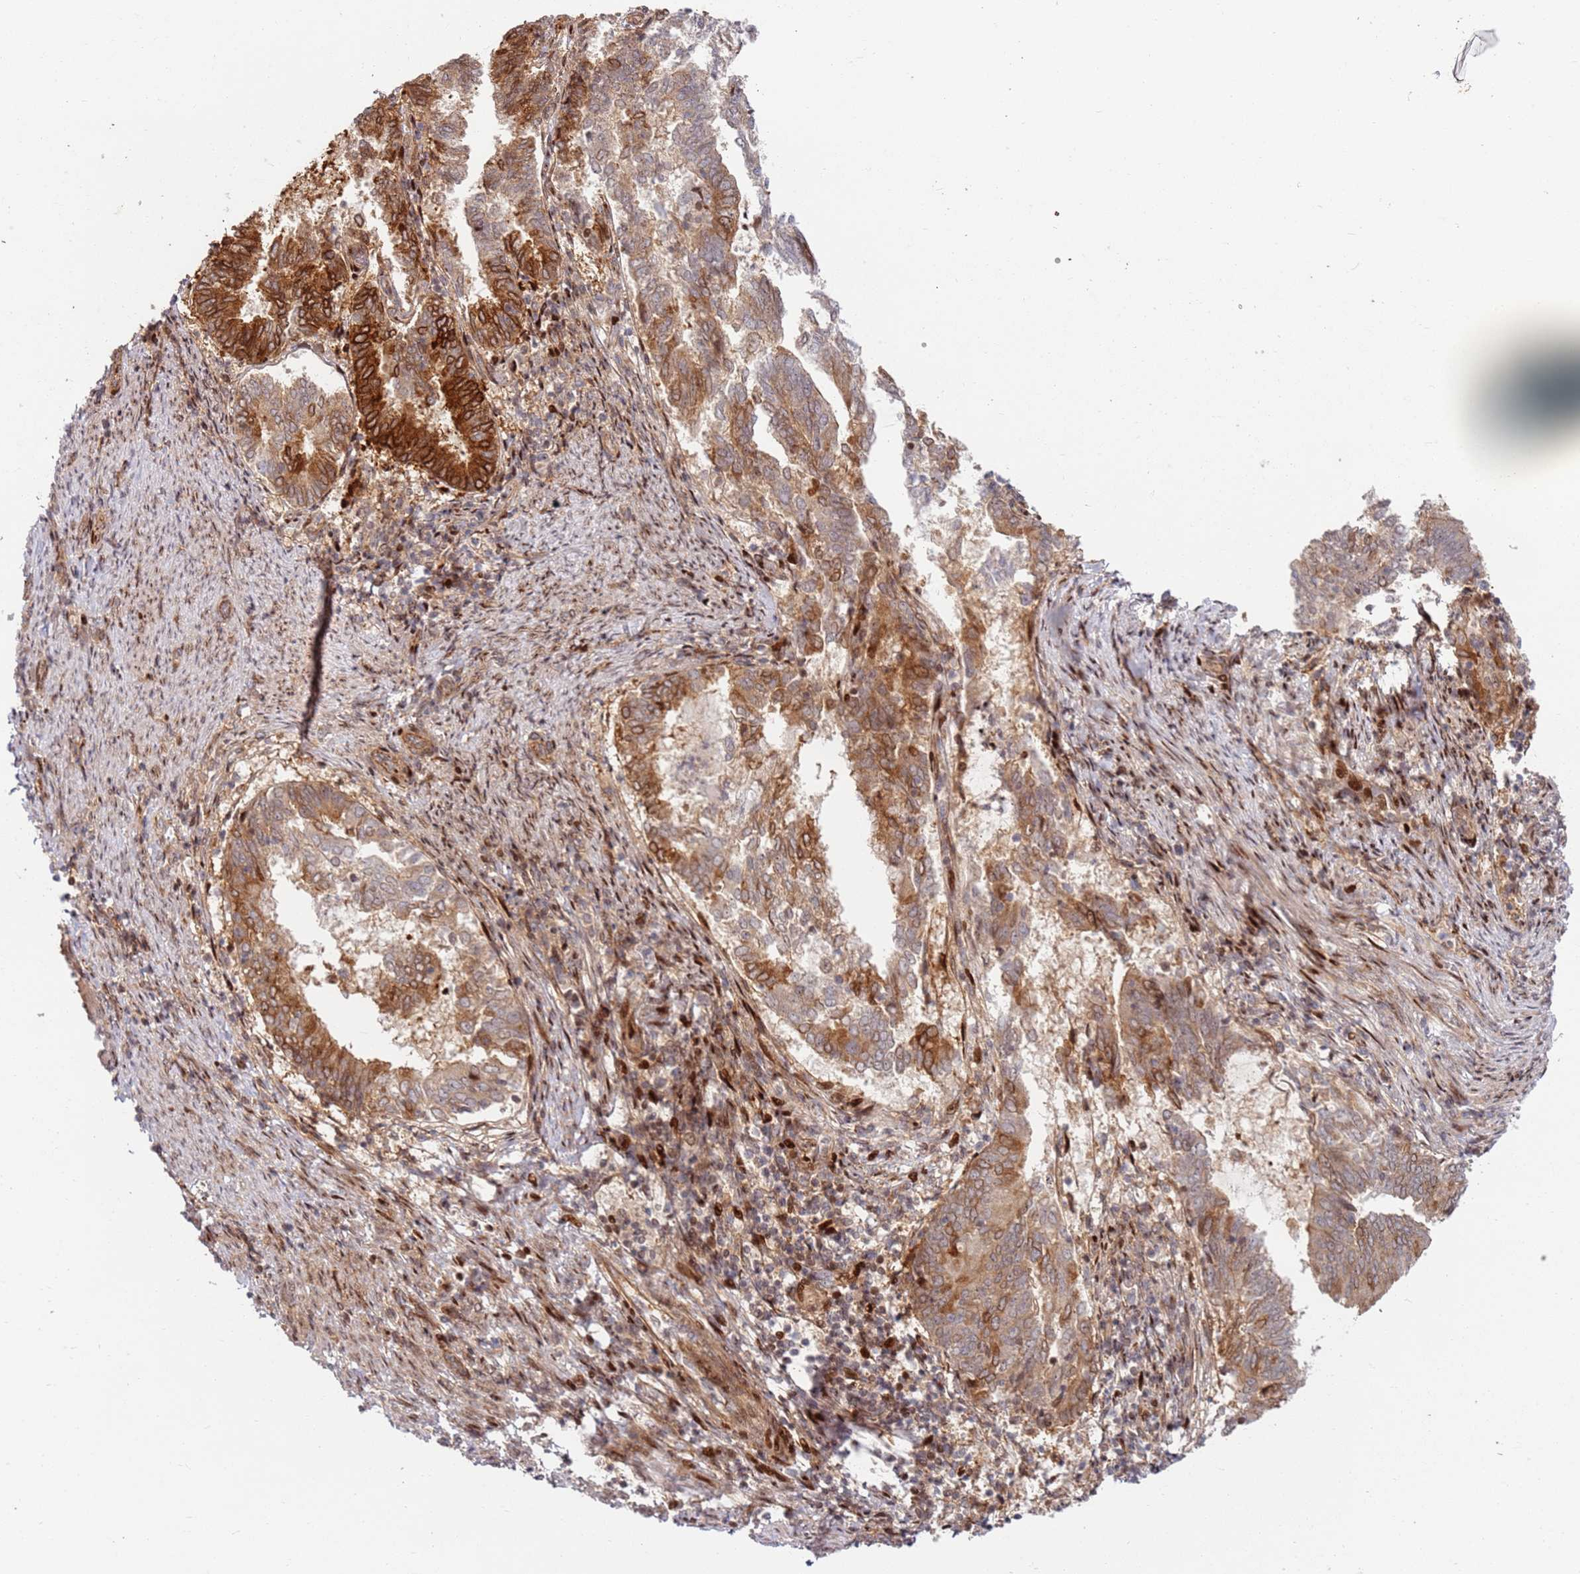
{"staining": {"intensity": "strong", "quantity": "25%-75%", "location": "cytoplasmic/membranous"}, "tissue": "endometrial cancer", "cell_type": "Tumor cells", "image_type": "cancer", "snomed": [{"axis": "morphology", "description": "Adenocarcinoma, NOS"}, {"axis": "topography", "description": "Endometrium"}], "caption": "High-power microscopy captured an immunohistochemistry micrograph of endometrial cancer (adenocarcinoma), revealing strong cytoplasmic/membranous expression in approximately 25%-75% of tumor cells.", "gene": "TMEM233", "patient": {"sex": "female", "age": 80}}